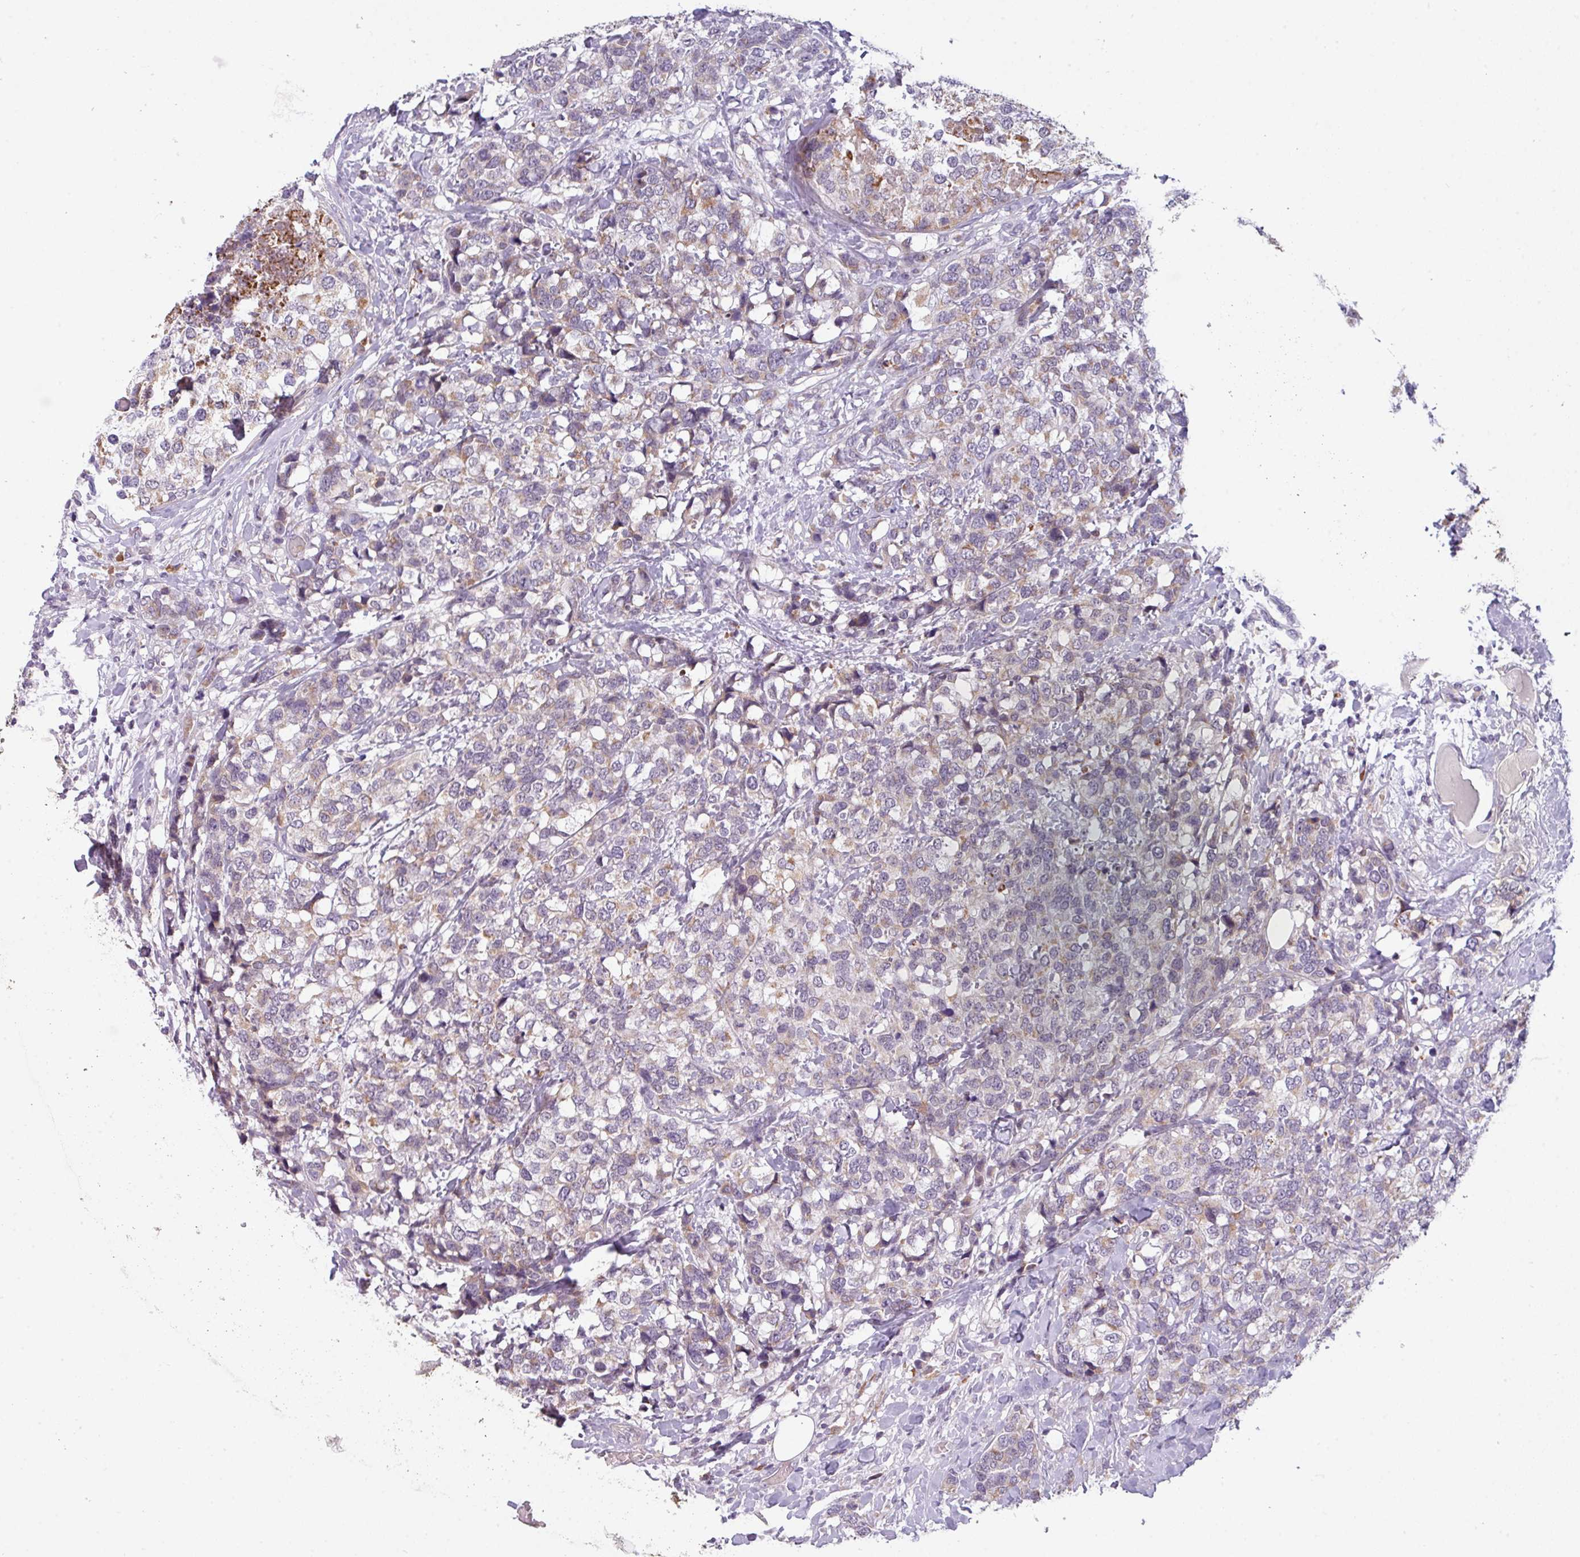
{"staining": {"intensity": "weak", "quantity": "25%-75%", "location": "cytoplasmic/membranous"}, "tissue": "breast cancer", "cell_type": "Tumor cells", "image_type": "cancer", "snomed": [{"axis": "morphology", "description": "Lobular carcinoma"}, {"axis": "topography", "description": "Breast"}], "caption": "Tumor cells reveal low levels of weak cytoplasmic/membranous staining in approximately 25%-75% of cells in human breast cancer (lobular carcinoma). Nuclei are stained in blue.", "gene": "C2orf68", "patient": {"sex": "female", "age": 59}}